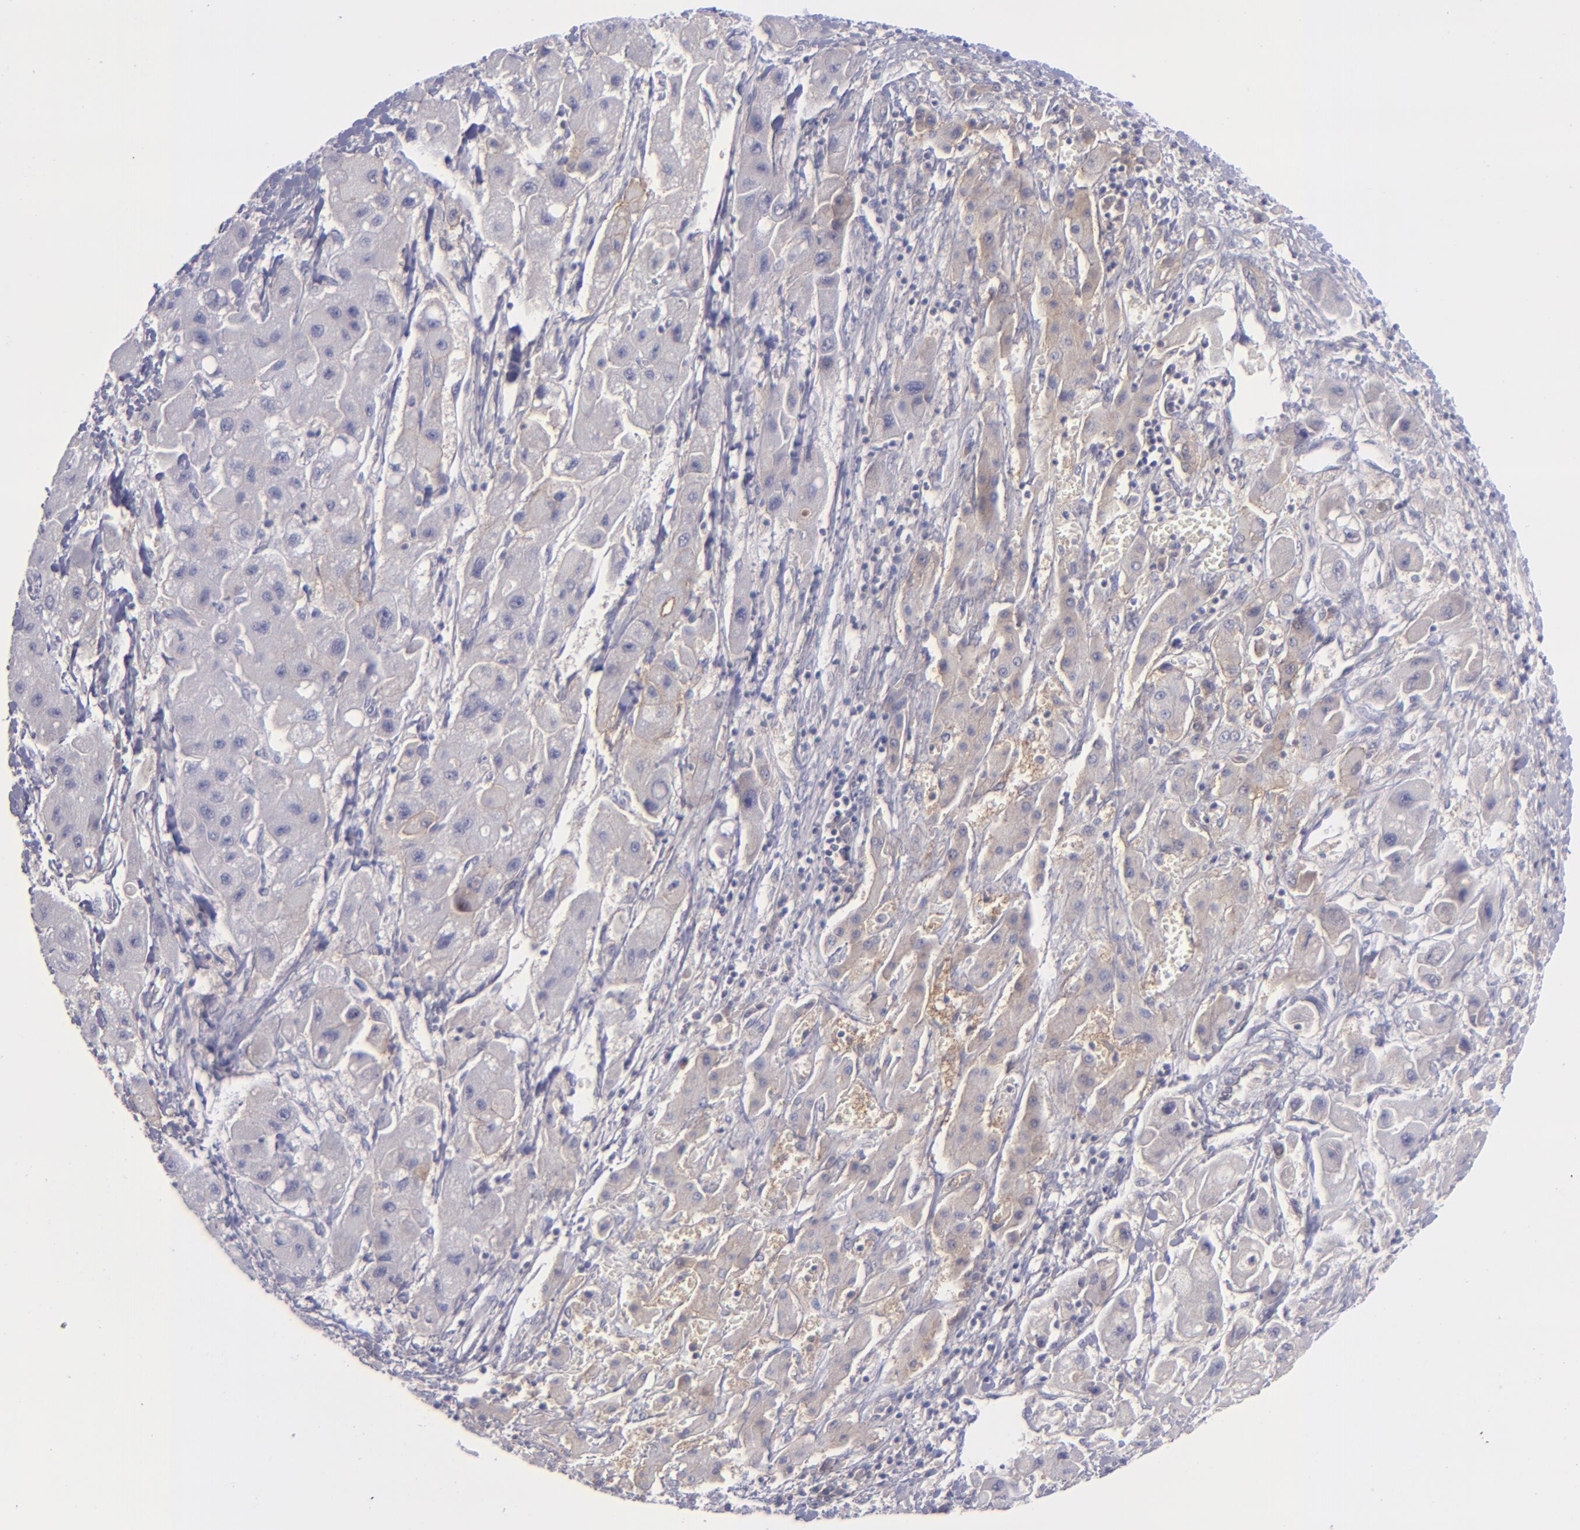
{"staining": {"intensity": "weak", "quantity": "25%-75%", "location": "cytoplasmic/membranous"}, "tissue": "liver cancer", "cell_type": "Tumor cells", "image_type": "cancer", "snomed": [{"axis": "morphology", "description": "Carcinoma, Hepatocellular, NOS"}, {"axis": "topography", "description": "Liver"}], "caption": "Weak cytoplasmic/membranous protein positivity is present in approximately 25%-75% of tumor cells in hepatocellular carcinoma (liver). The staining is performed using DAB brown chromogen to label protein expression. The nuclei are counter-stained blue using hematoxylin.", "gene": "BSG", "patient": {"sex": "male", "age": 24}}